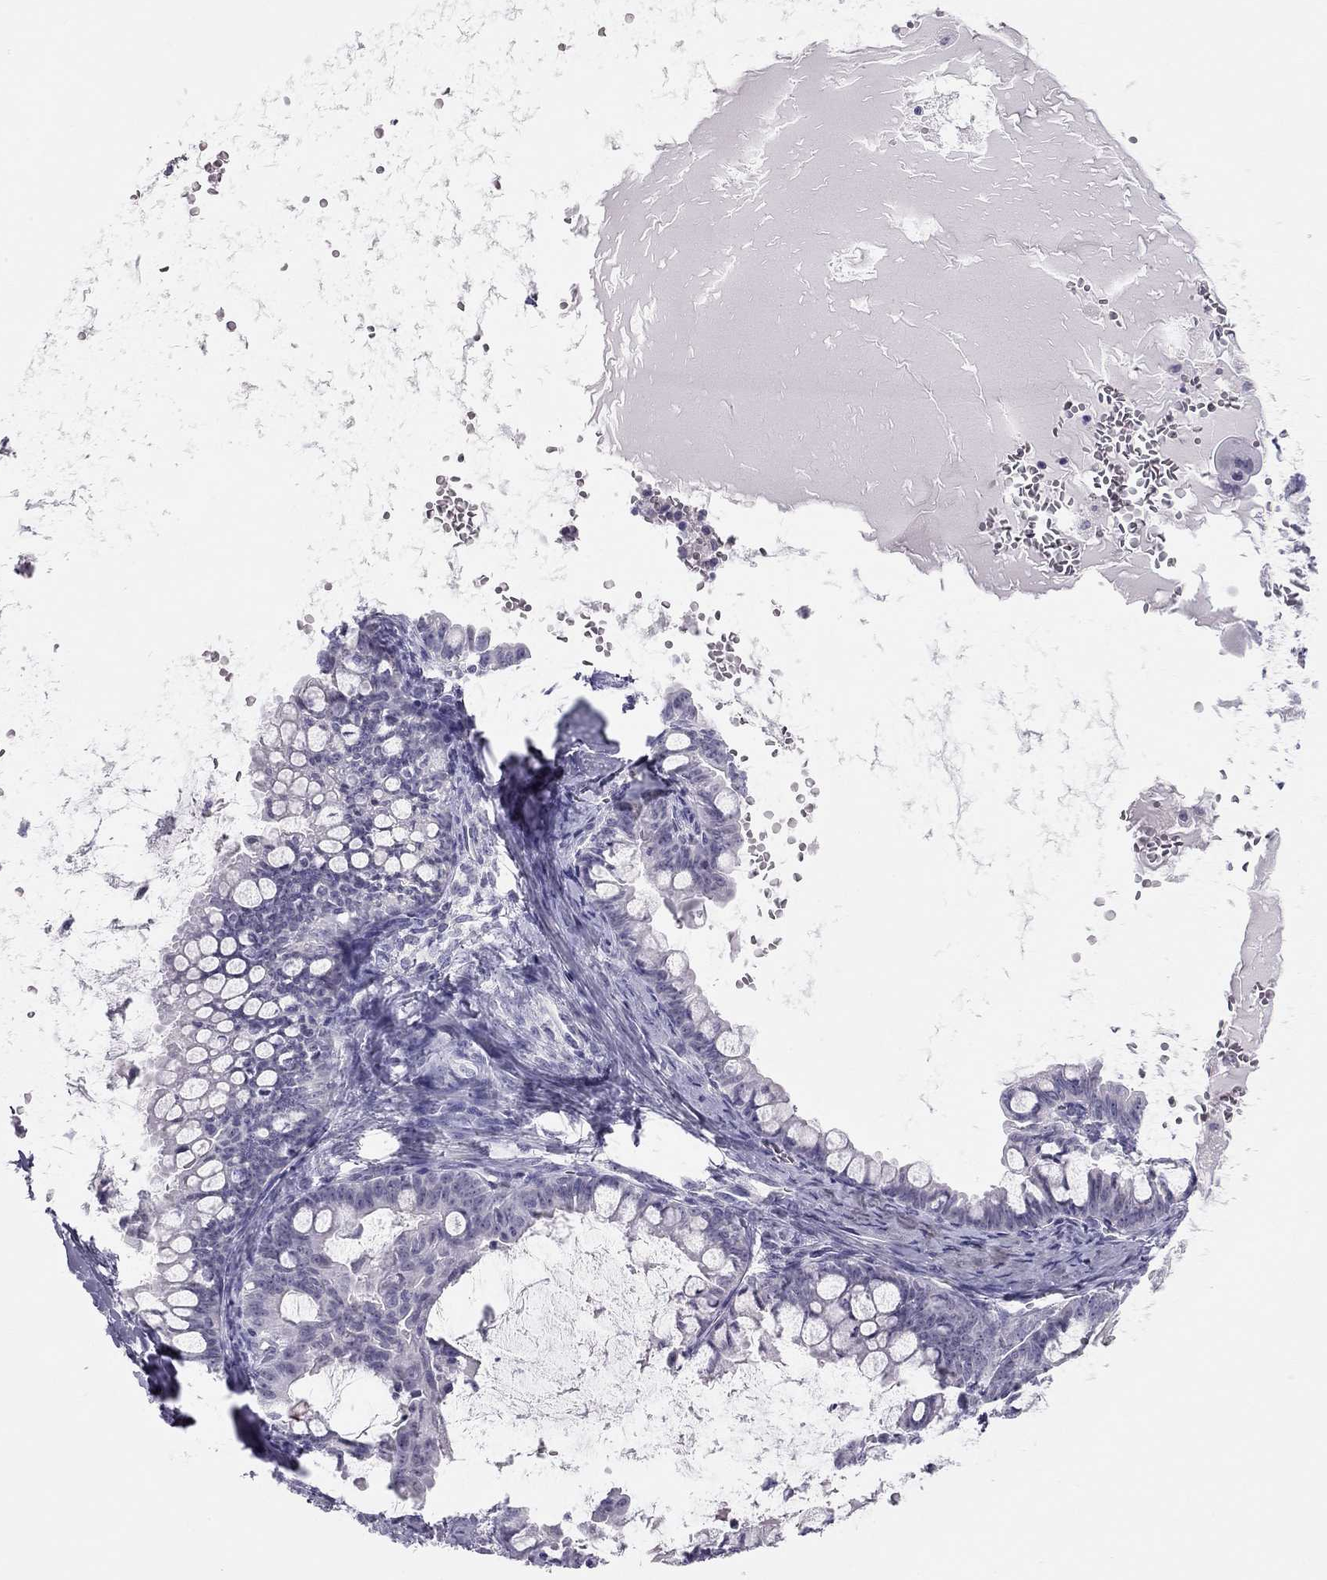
{"staining": {"intensity": "negative", "quantity": "none", "location": "none"}, "tissue": "ovarian cancer", "cell_type": "Tumor cells", "image_type": "cancer", "snomed": [{"axis": "morphology", "description": "Cystadenocarcinoma, mucinous, NOS"}, {"axis": "topography", "description": "Ovary"}], "caption": "This is an immunohistochemistry (IHC) image of ovarian cancer. There is no positivity in tumor cells.", "gene": "SPATA12", "patient": {"sex": "female", "age": 63}}